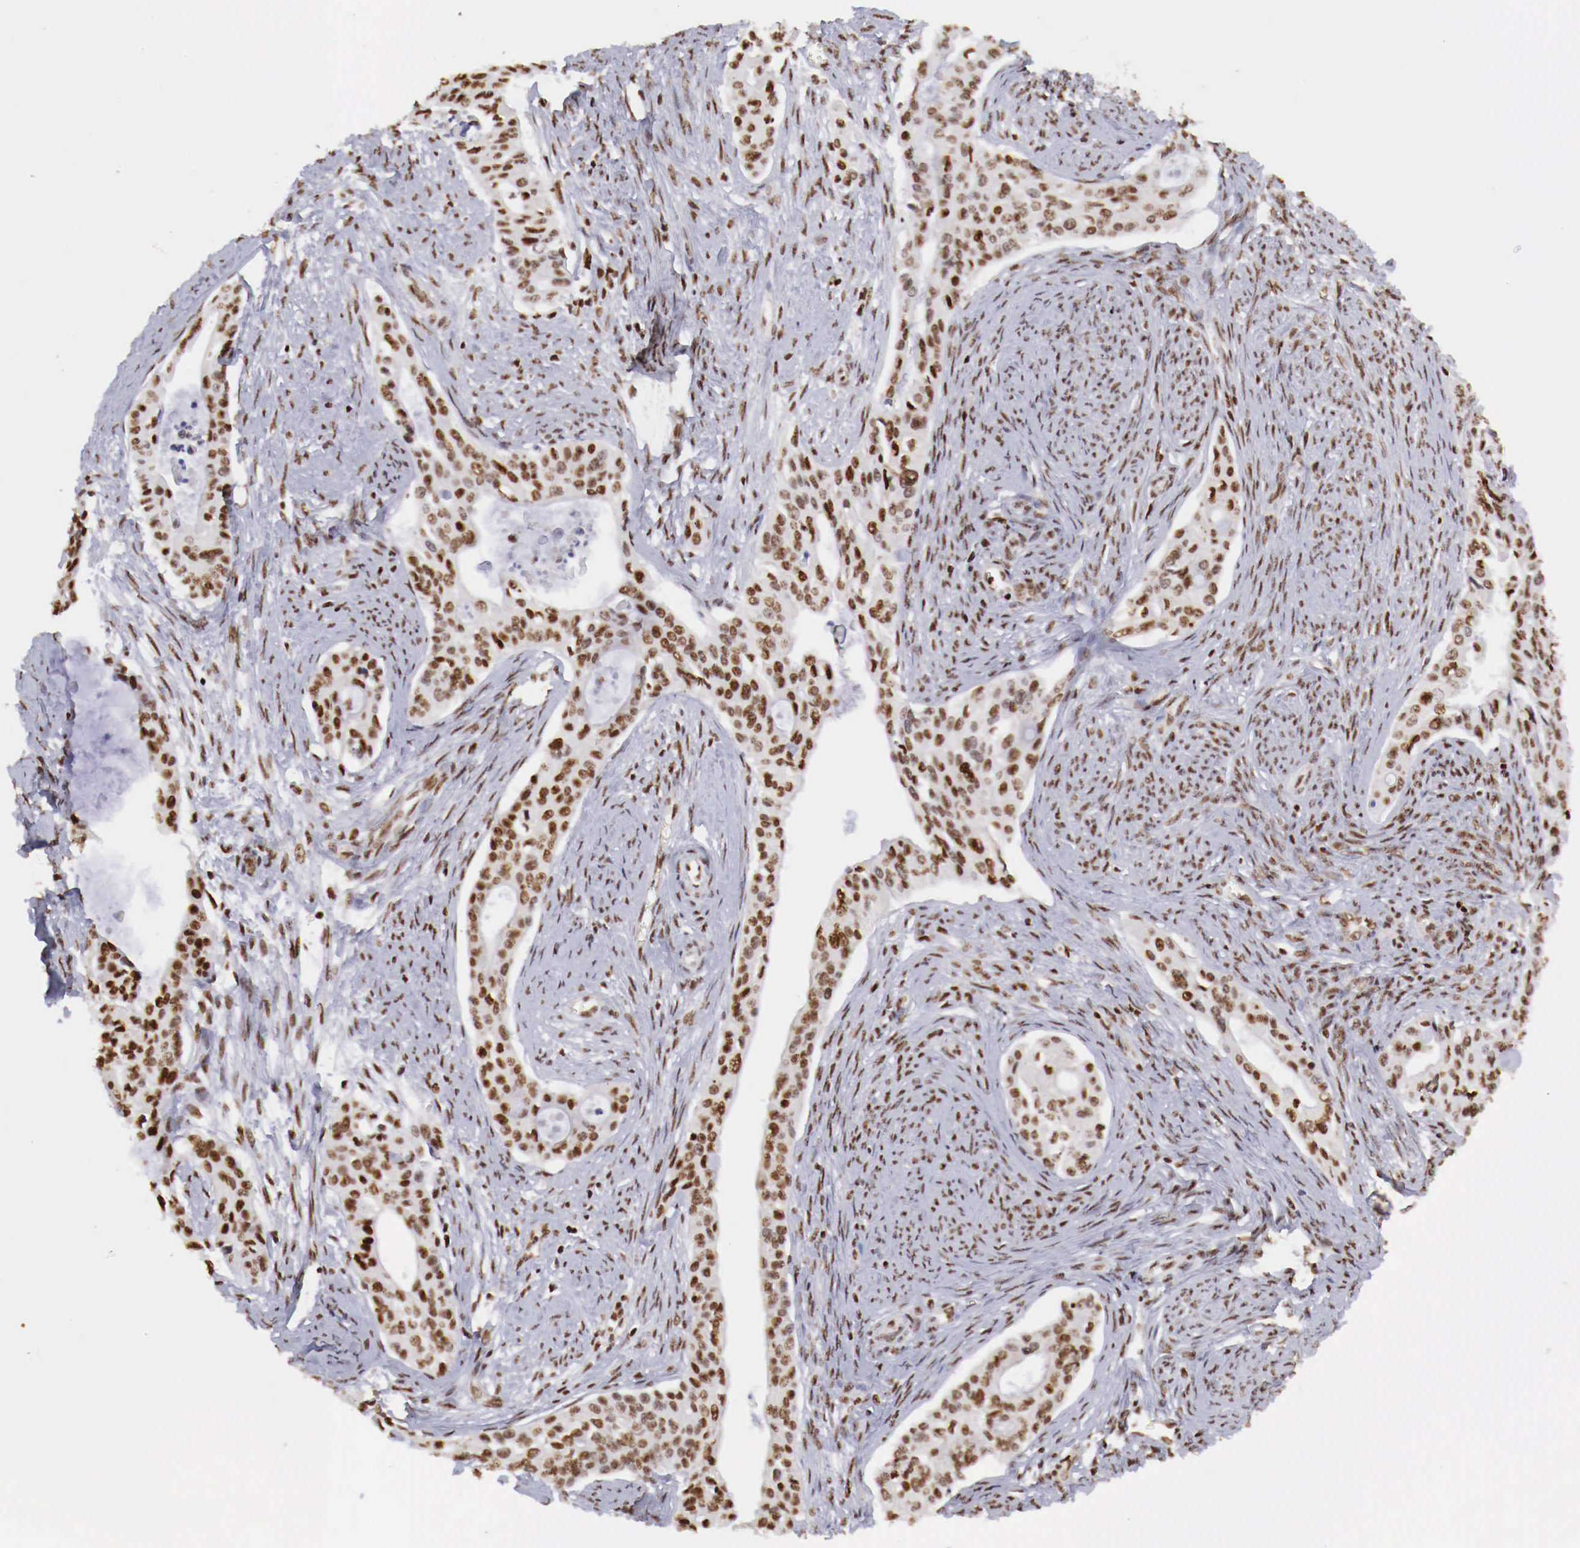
{"staining": {"intensity": "moderate", "quantity": ">75%", "location": "nuclear"}, "tissue": "cervical cancer", "cell_type": "Tumor cells", "image_type": "cancer", "snomed": [{"axis": "morphology", "description": "Squamous cell carcinoma, NOS"}, {"axis": "topography", "description": "Cervix"}], "caption": "There is medium levels of moderate nuclear positivity in tumor cells of cervical cancer, as demonstrated by immunohistochemical staining (brown color).", "gene": "MAX", "patient": {"sex": "female", "age": 34}}